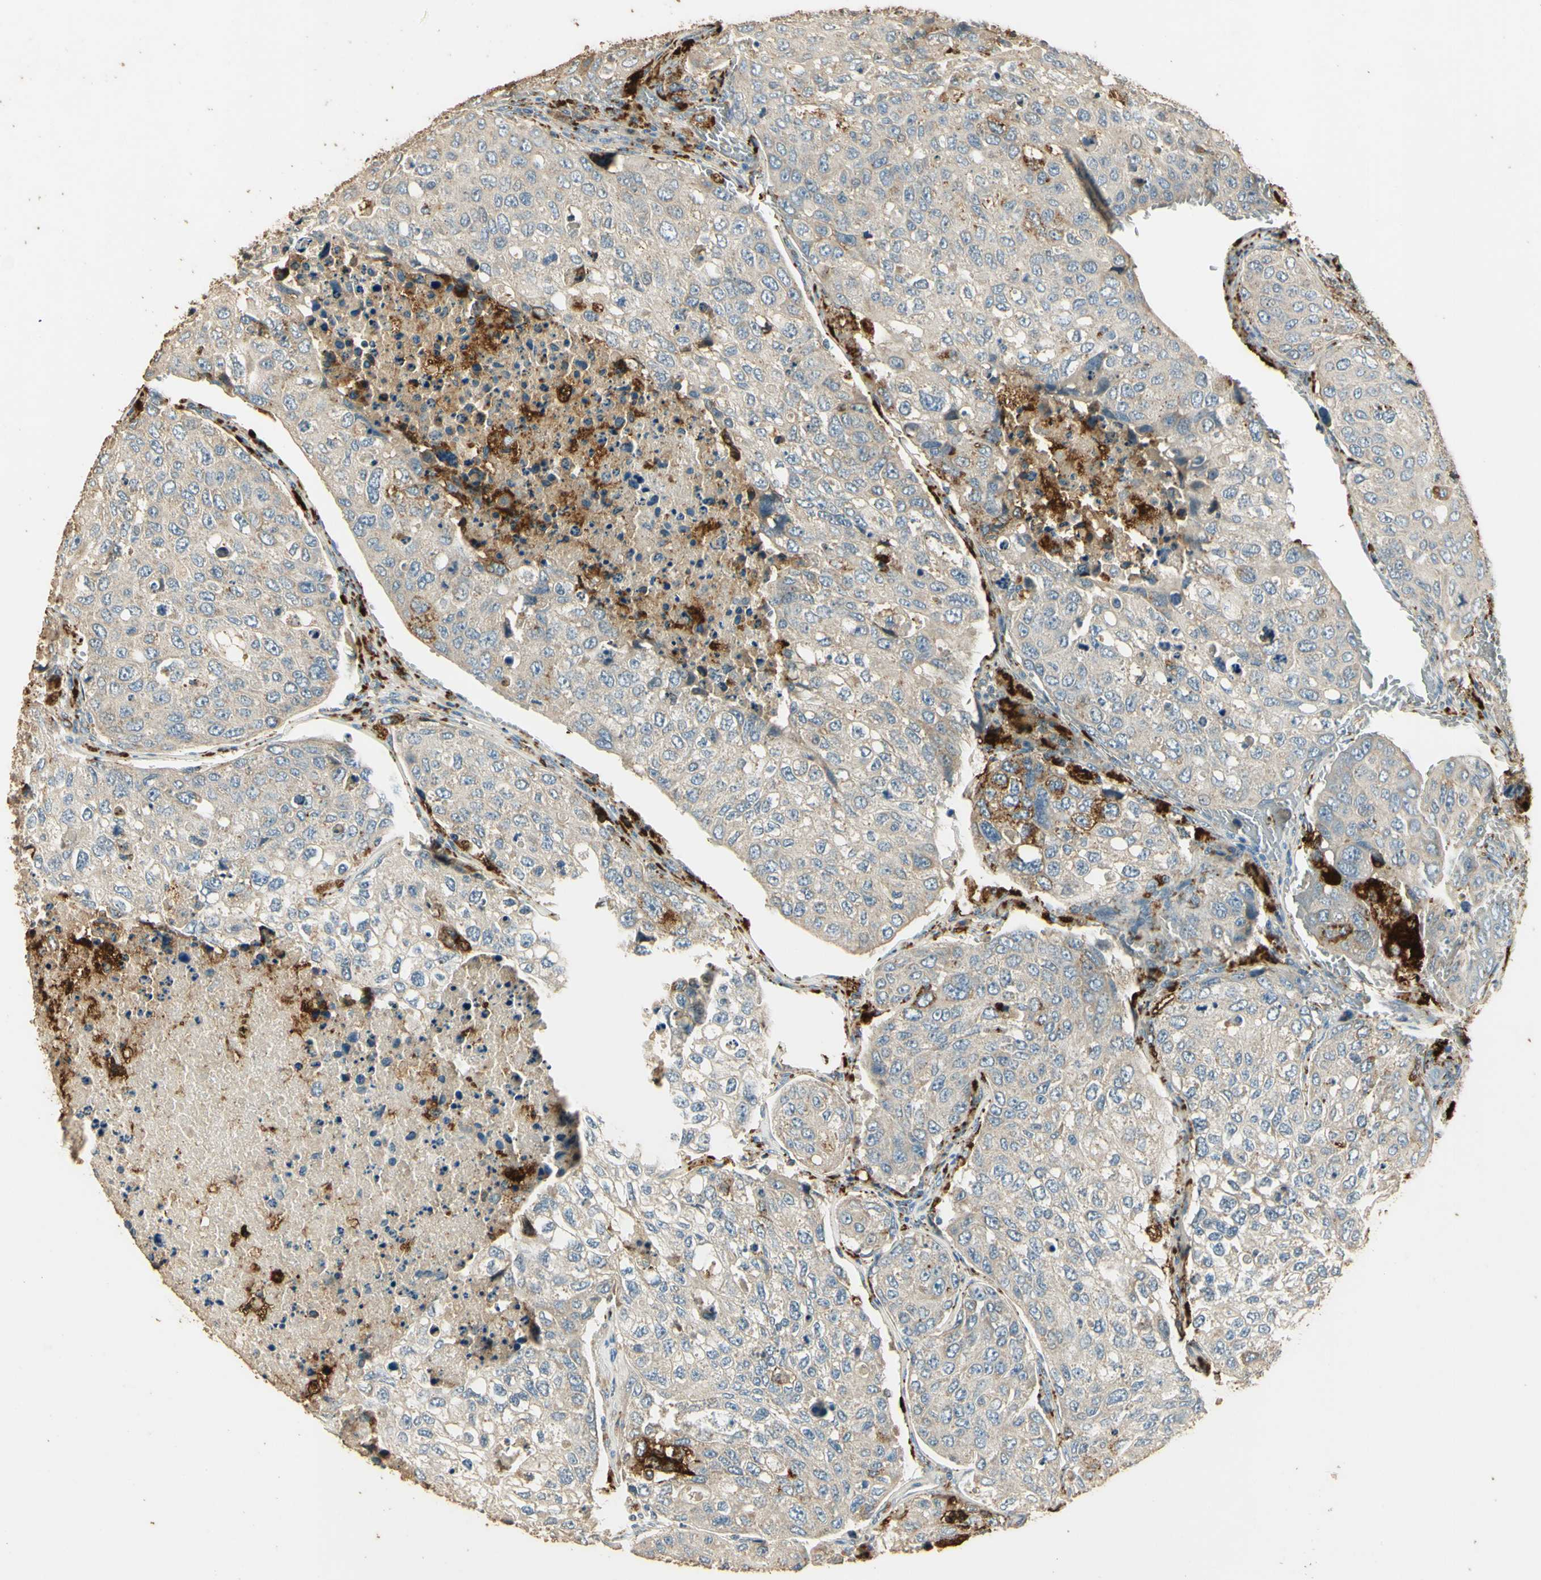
{"staining": {"intensity": "moderate", "quantity": "<25%", "location": "cytoplasmic/membranous"}, "tissue": "urothelial cancer", "cell_type": "Tumor cells", "image_type": "cancer", "snomed": [{"axis": "morphology", "description": "Urothelial carcinoma, High grade"}, {"axis": "topography", "description": "Lymph node"}, {"axis": "topography", "description": "Urinary bladder"}], "caption": "DAB immunohistochemical staining of human urothelial carcinoma (high-grade) exhibits moderate cytoplasmic/membranous protein positivity in approximately <25% of tumor cells. (IHC, brightfield microscopy, high magnification).", "gene": "ARHGEF17", "patient": {"sex": "male", "age": 51}}